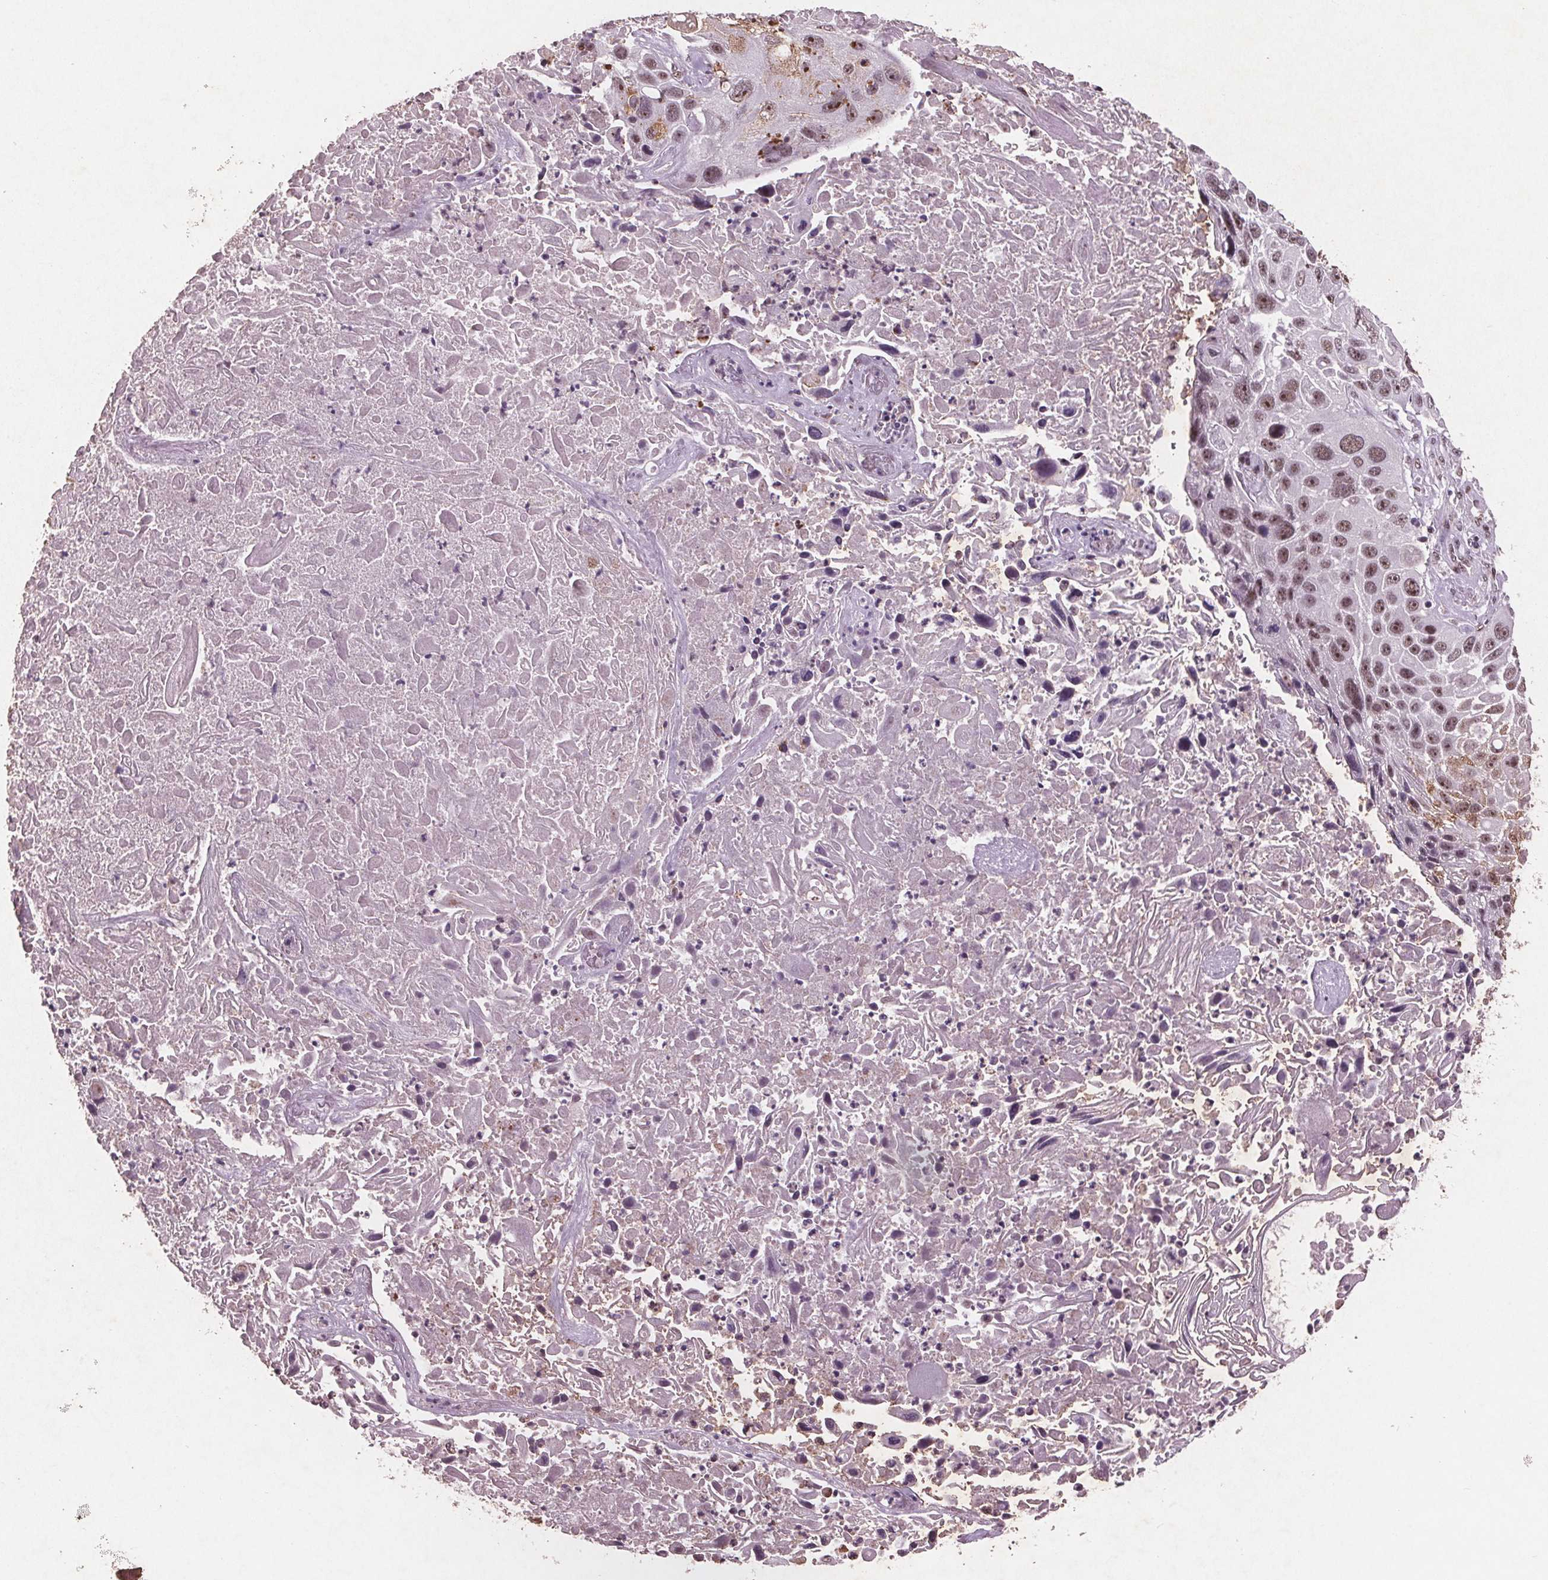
{"staining": {"intensity": "moderate", "quantity": ">75%", "location": "nuclear"}, "tissue": "lung cancer", "cell_type": "Tumor cells", "image_type": "cancer", "snomed": [{"axis": "morphology", "description": "Normal morphology"}, {"axis": "morphology", "description": "Squamous cell carcinoma, NOS"}, {"axis": "topography", "description": "Lymph node"}, {"axis": "topography", "description": "Lung"}], "caption": "Lung cancer stained for a protein (brown) exhibits moderate nuclear positive staining in approximately >75% of tumor cells.", "gene": "RPS6KA2", "patient": {"sex": "male", "age": 67}}